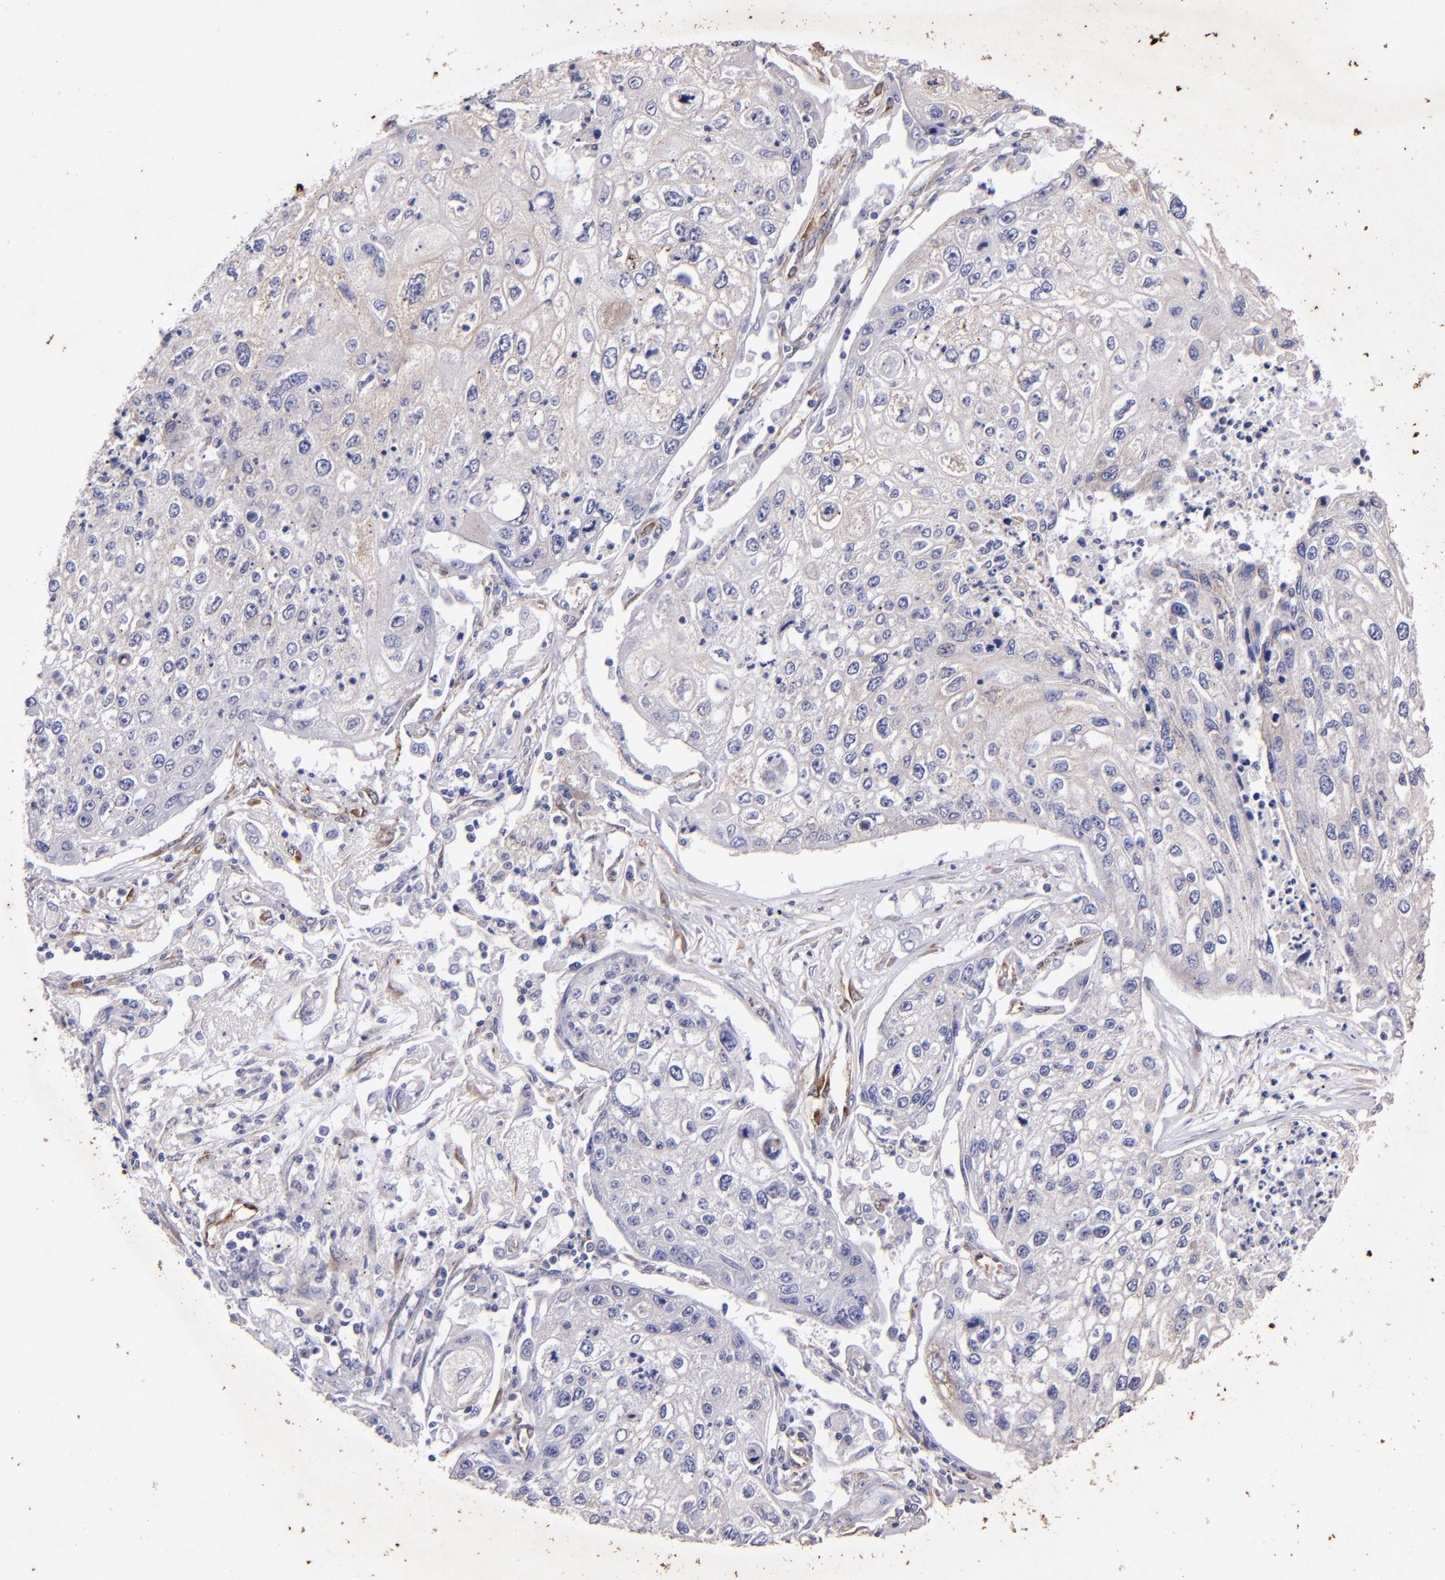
{"staining": {"intensity": "negative", "quantity": "none", "location": "none"}, "tissue": "lung cancer", "cell_type": "Tumor cells", "image_type": "cancer", "snomed": [{"axis": "morphology", "description": "Squamous cell carcinoma, NOS"}, {"axis": "topography", "description": "Lung"}], "caption": "Lung cancer (squamous cell carcinoma) stained for a protein using IHC demonstrates no staining tumor cells.", "gene": "RET", "patient": {"sex": "male", "age": 75}}